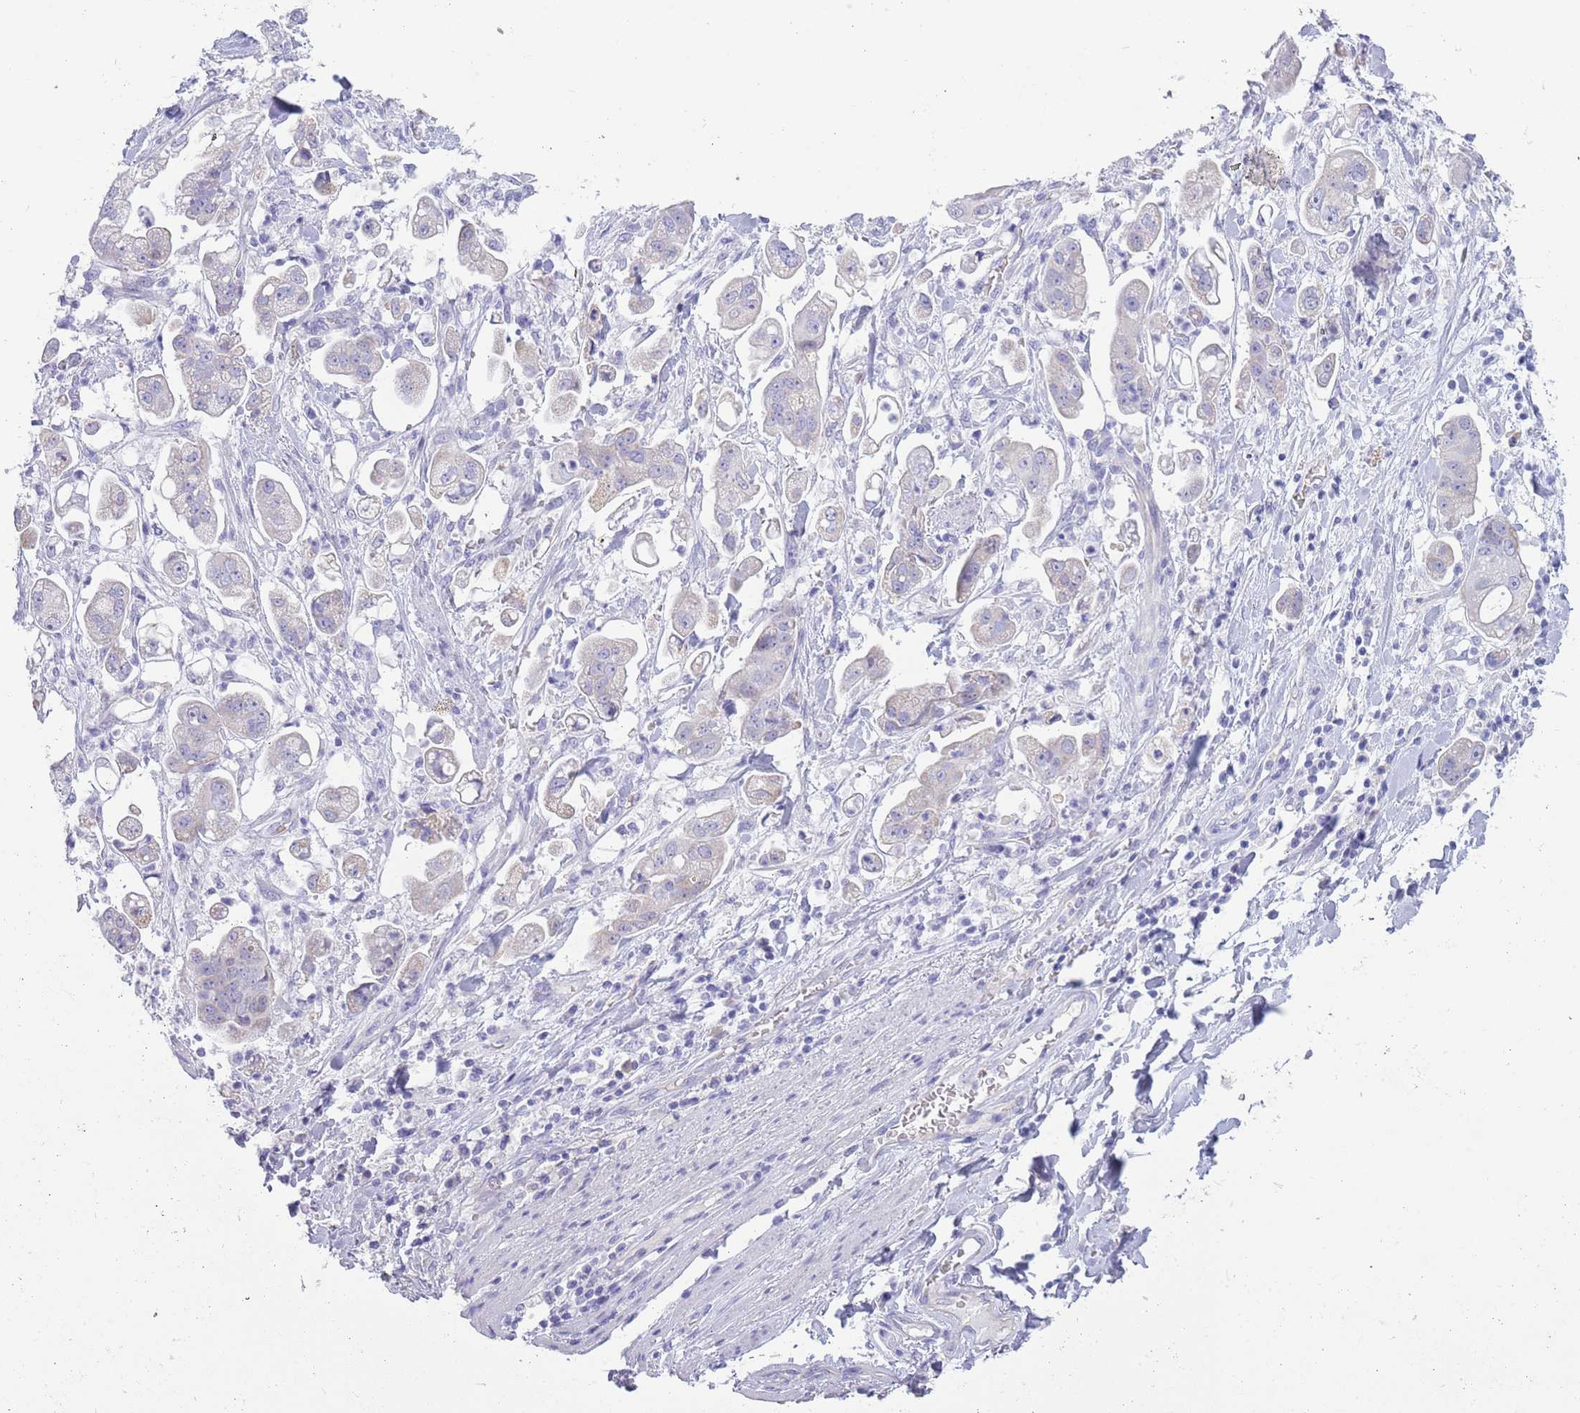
{"staining": {"intensity": "negative", "quantity": "none", "location": "none"}, "tissue": "stomach cancer", "cell_type": "Tumor cells", "image_type": "cancer", "snomed": [{"axis": "morphology", "description": "Adenocarcinoma, NOS"}, {"axis": "topography", "description": "Stomach"}], "caption": "This is an immunohistochemistry micrograph of human adenocarcinoma (stomach). There is no positivity in tumor cells.", "gene": "ACR", "patient": {"sex": "male", "age": 62}}